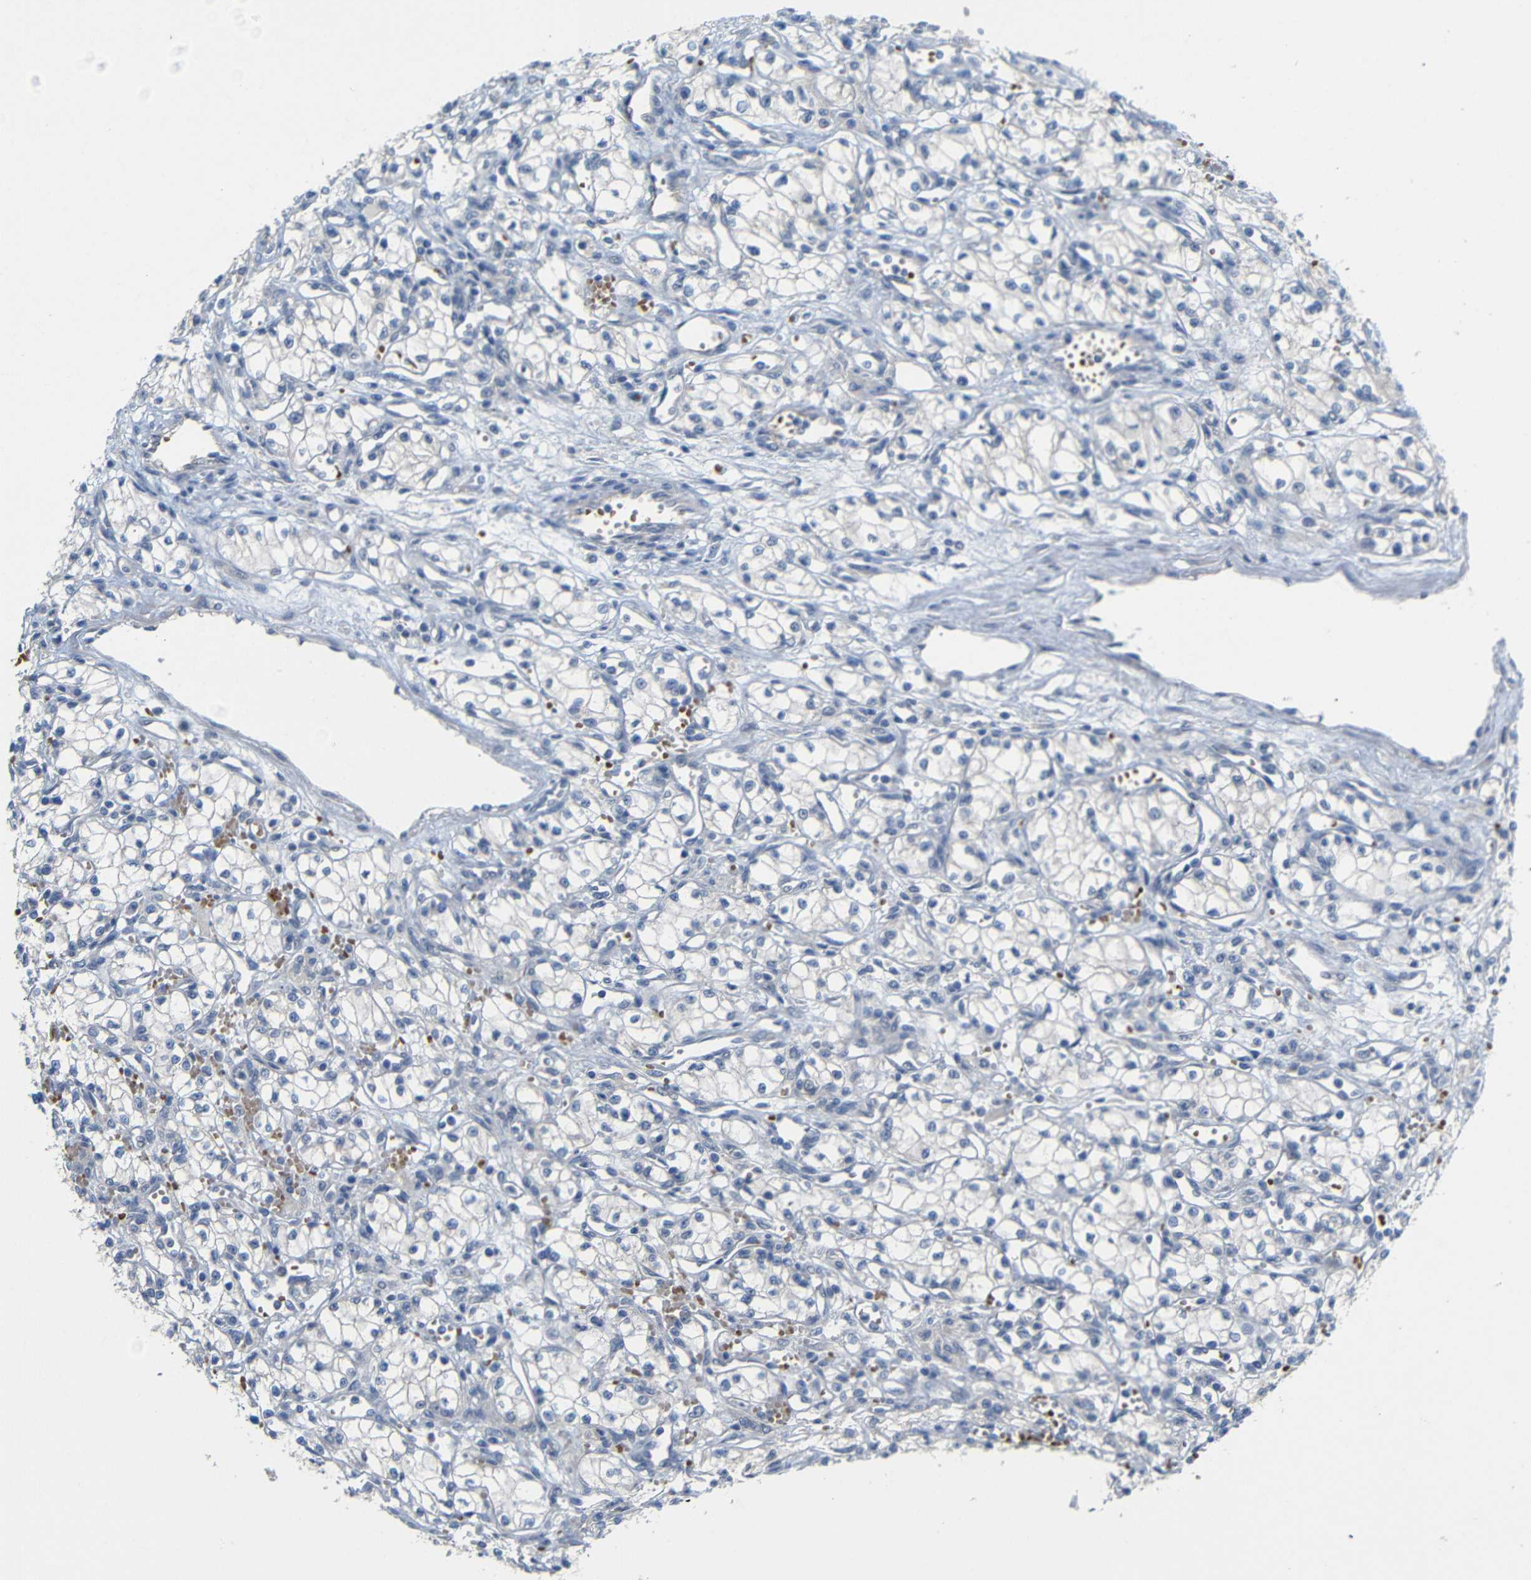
{"staining": {"intensity": "negative", "quantity": "none", "location": "none"}, "tissue": "renal cancer", "cell_type": "Tumor cells", "image_type": "cancer", "snomed": [{"axis": "morphology", "description": "Normal tissue, NOS"}, {"axis": "morphology", "description": "Adenocarcinoma, NOS"}, {"axis": "topography", "description": "Kidney"}], "caption": "This histopathology image is of renal cancer (adenocarcinoma) stained with immunohistochemistry (IHC) to label a protein in brown with the nuclei are counter-stained blue. There is no staining in tumor cells.", "gene": "TBC1D32", "patient": {"sex": "male", "age": 59}}